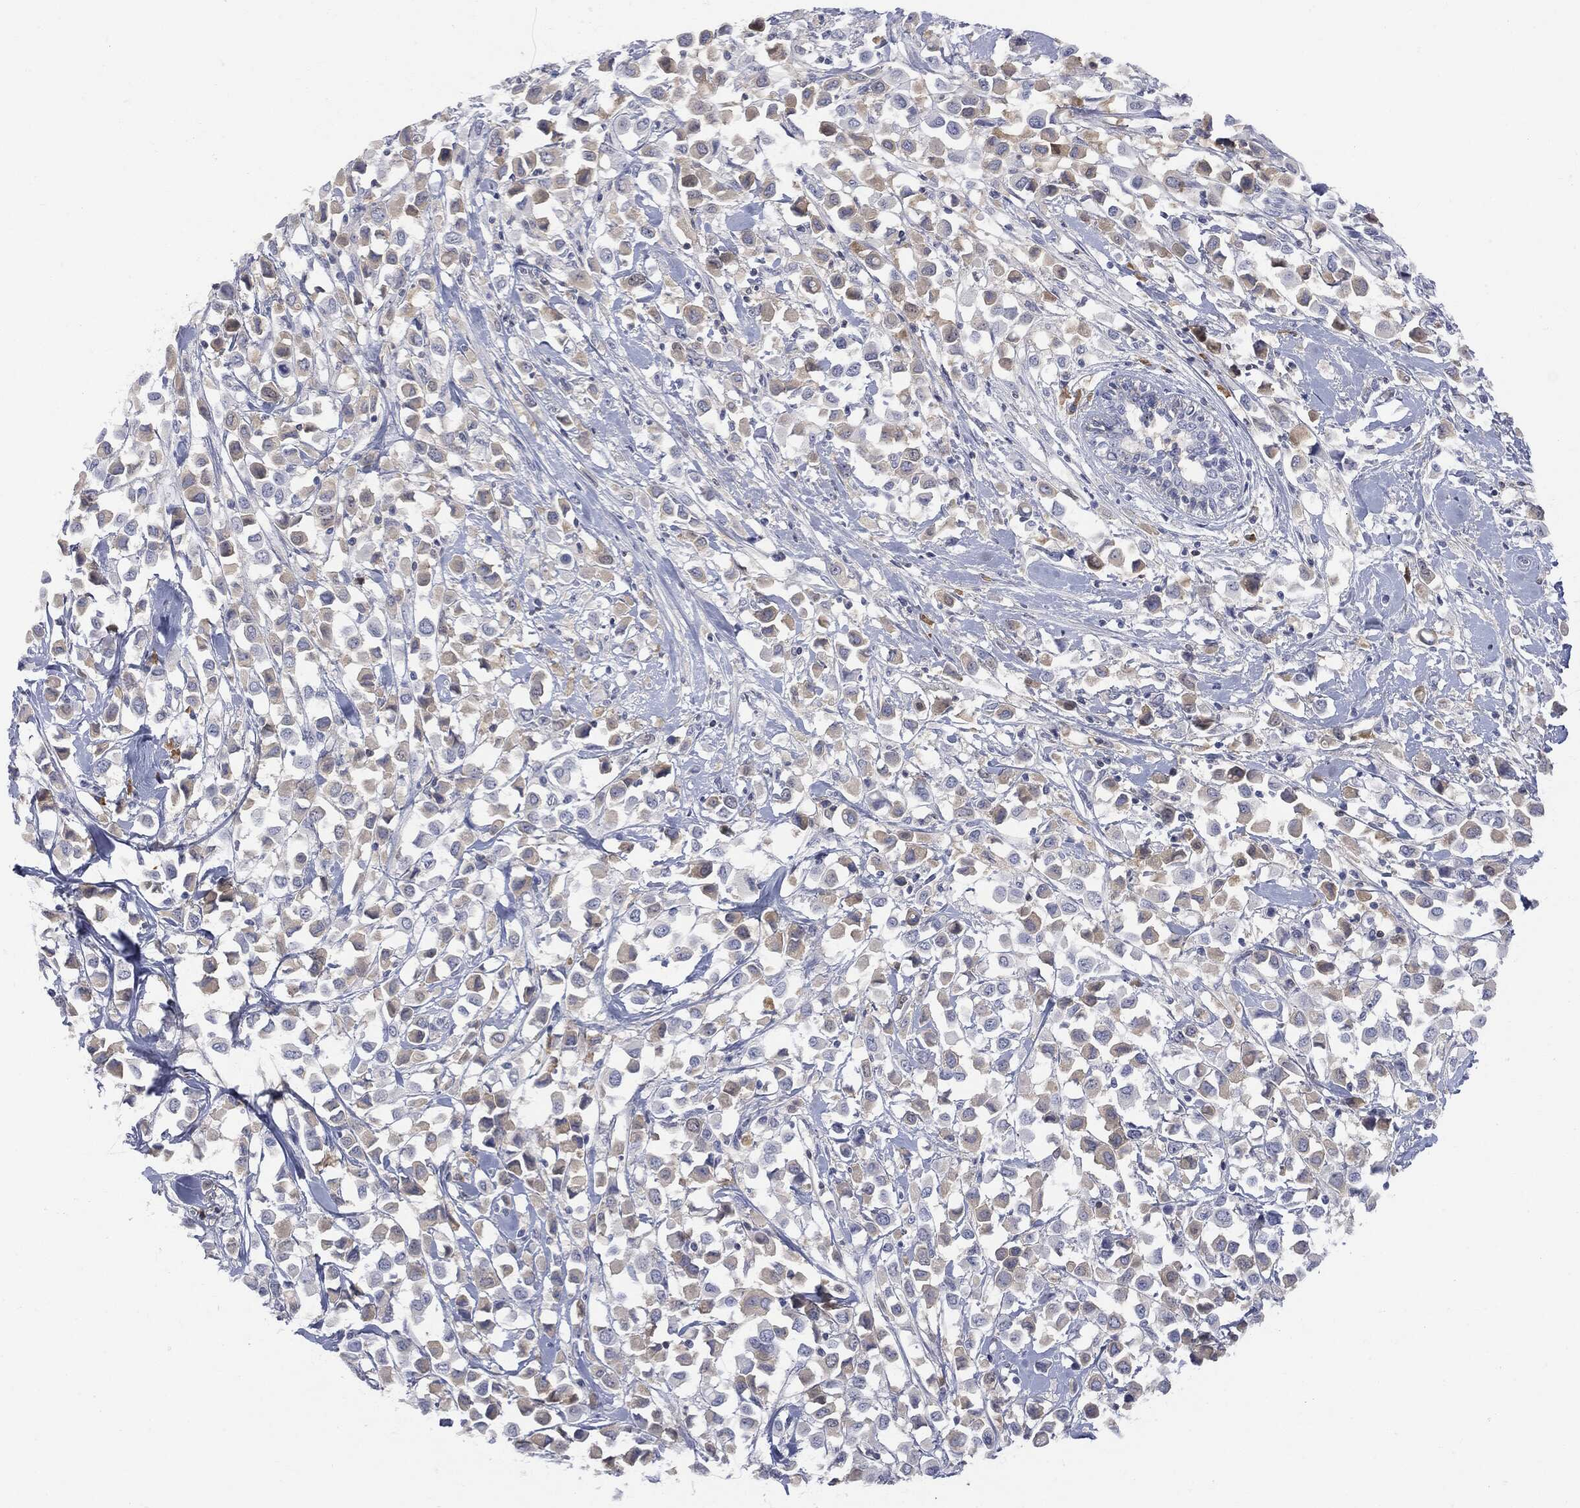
{"staining": {"intensity": "weak", "quantity": "<25%", "location": "cytoplasmic/membranous"}, "tissue": "breast cancer", "cell_type": "Tumor cells", "image_type": "cancer", "snomed": [{"axis": "morphology", "description": "Duct carcinoma"}, {"axis": "topography", "description": "Breast"}], "caption": "A photomicrograph of human breast intraductal carcinoma is negative for staining in tumor cells.", "gene": "BTK", "patient": {"sex": "female", "age": 61}}